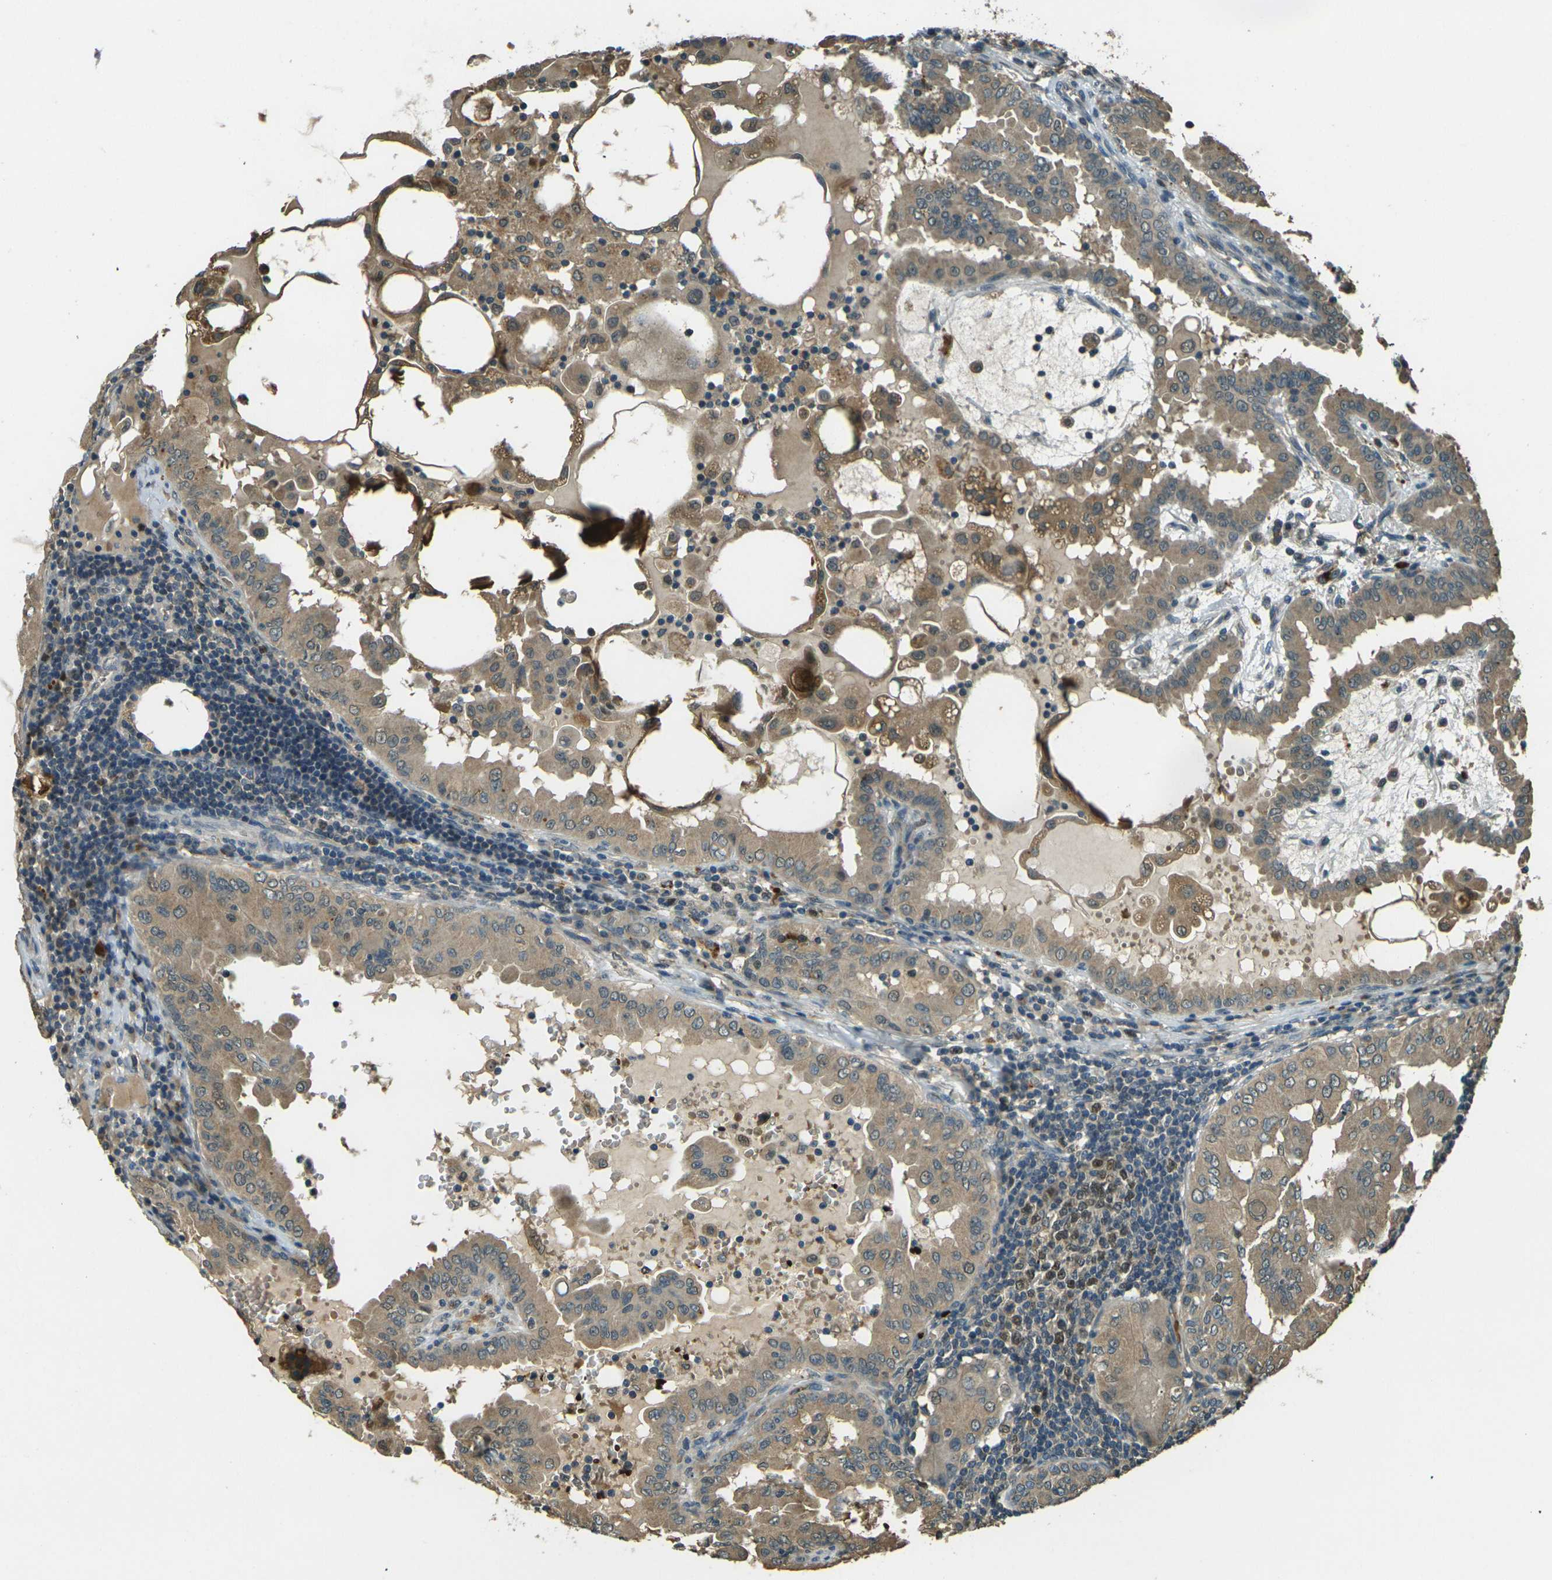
{"staining": {"intensity": "moderate", "quantity": ">75%", "location": "cytoplasmic/membranous"}, "tissue": "thyroid cancer", "cell_type": "Tumor cells", "image_type": "cancer", "snomed": [{"axis": "morphology", "description": "Papillary adenocarcinoma, NOS"}, {"axis": "topography", "description": "Thyroid gland"}], "caption": "High-magnification brightfield microscopy of thyroid papillary adenocarcinoma stained with DAB (3,3'-diaminobenzidine) (brown) and counterstained with hematoxylin (blue). tumor cells exhibit moderate cytoplasmic/membranous staining is appreciated in about>75% of cells.", "gene": "TOR1A", "patient": {"sex": "male", "age": 33}}